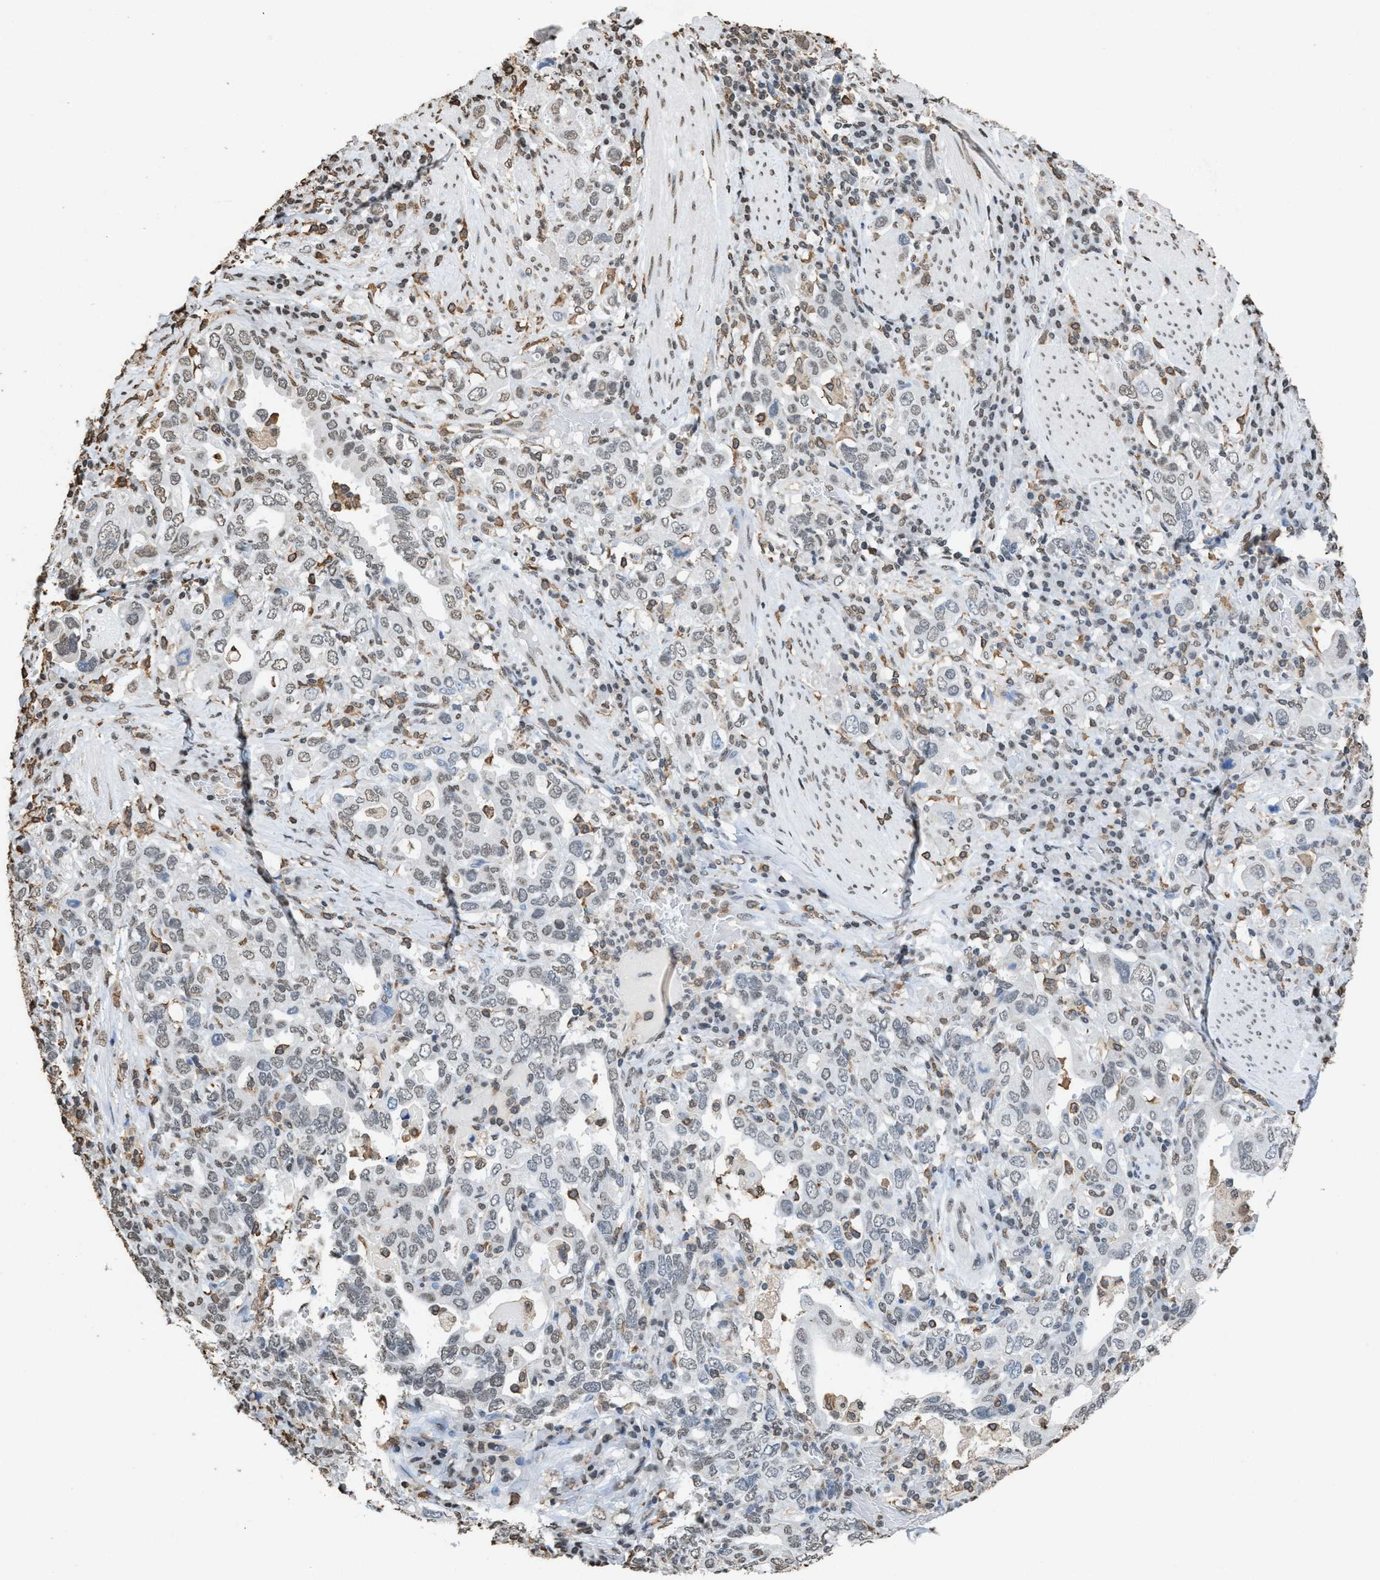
{"staining": {"intensity": "weak", "quantity": "<25%", "location": "nuclear"}, "tissue": "stomach cancer", "cell_type": "Tumor cells", "image_type": "cancer", "snomed": [{"axis": "morphology", "description": "Adenocarcinoma, NOS"}, {"axis": "topography", "description": "Stomach, upper"}], "caption": "Tumor cells show no significant protein positivity in stomach cancer.", "gene": "NUP88", "patient": {"sex": "male", "age": 62}}